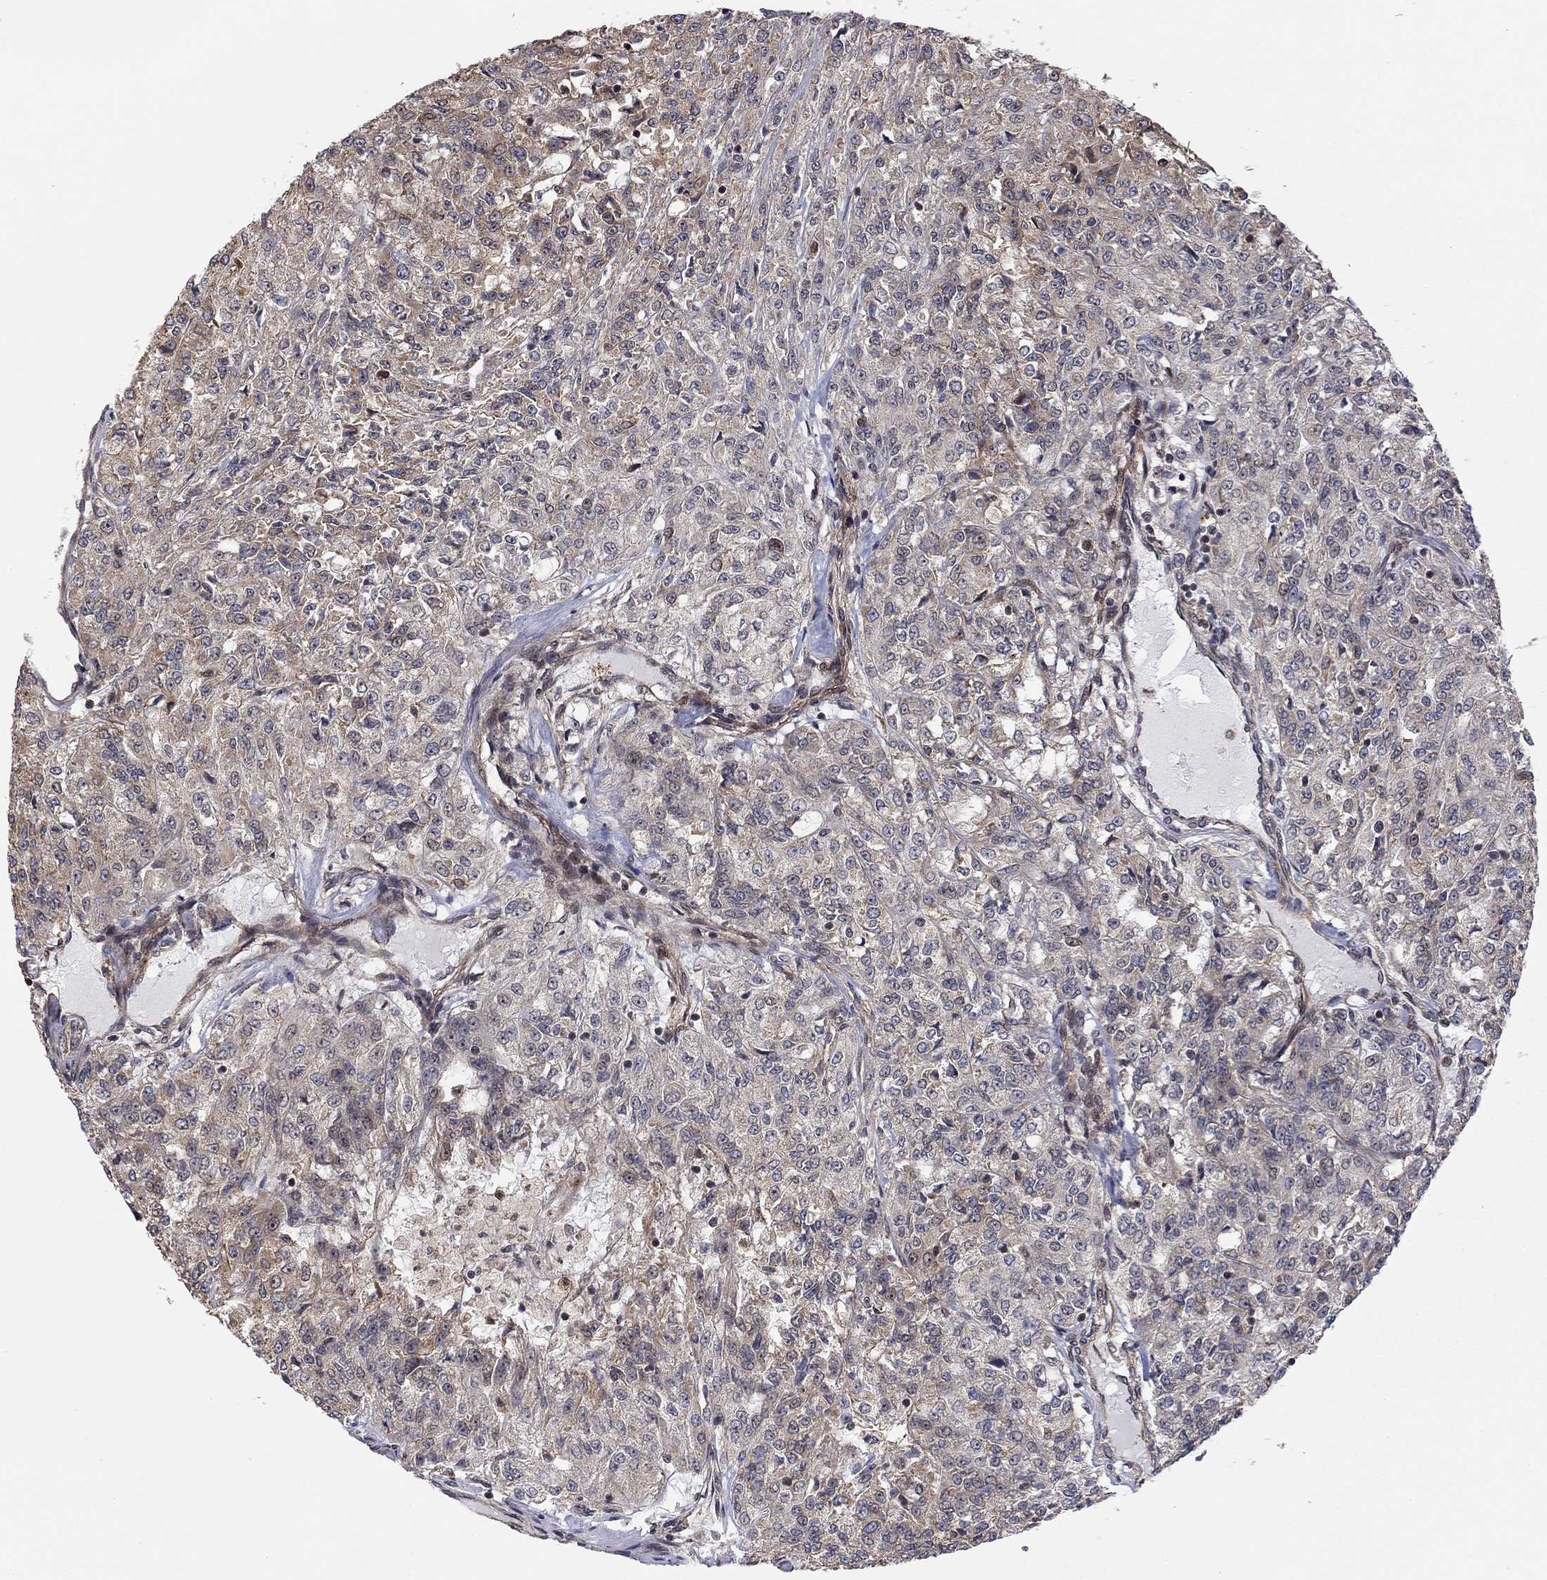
{"staining": {"intensity": "weak", "quantity": "<25%", "location": "cytoplasmic/membranous"}, "tissue": "renal cancer", "cell_type": "Tumor cells", "image_type": "cancer", "snomed": [{"axis": "morphology", "description": "Adenocarcinoma, NOS"}, {"axis": "topography", "description": "Kidney"}], "caption": "High power microscopy photomicrograph of an immunohistochemistry (IHC) image of renal cancer (adenocarcinoma), revealing no significant expression in tumor cells.", "gene": "TDP1", "patient": {"sex": "female", "age": 63}}